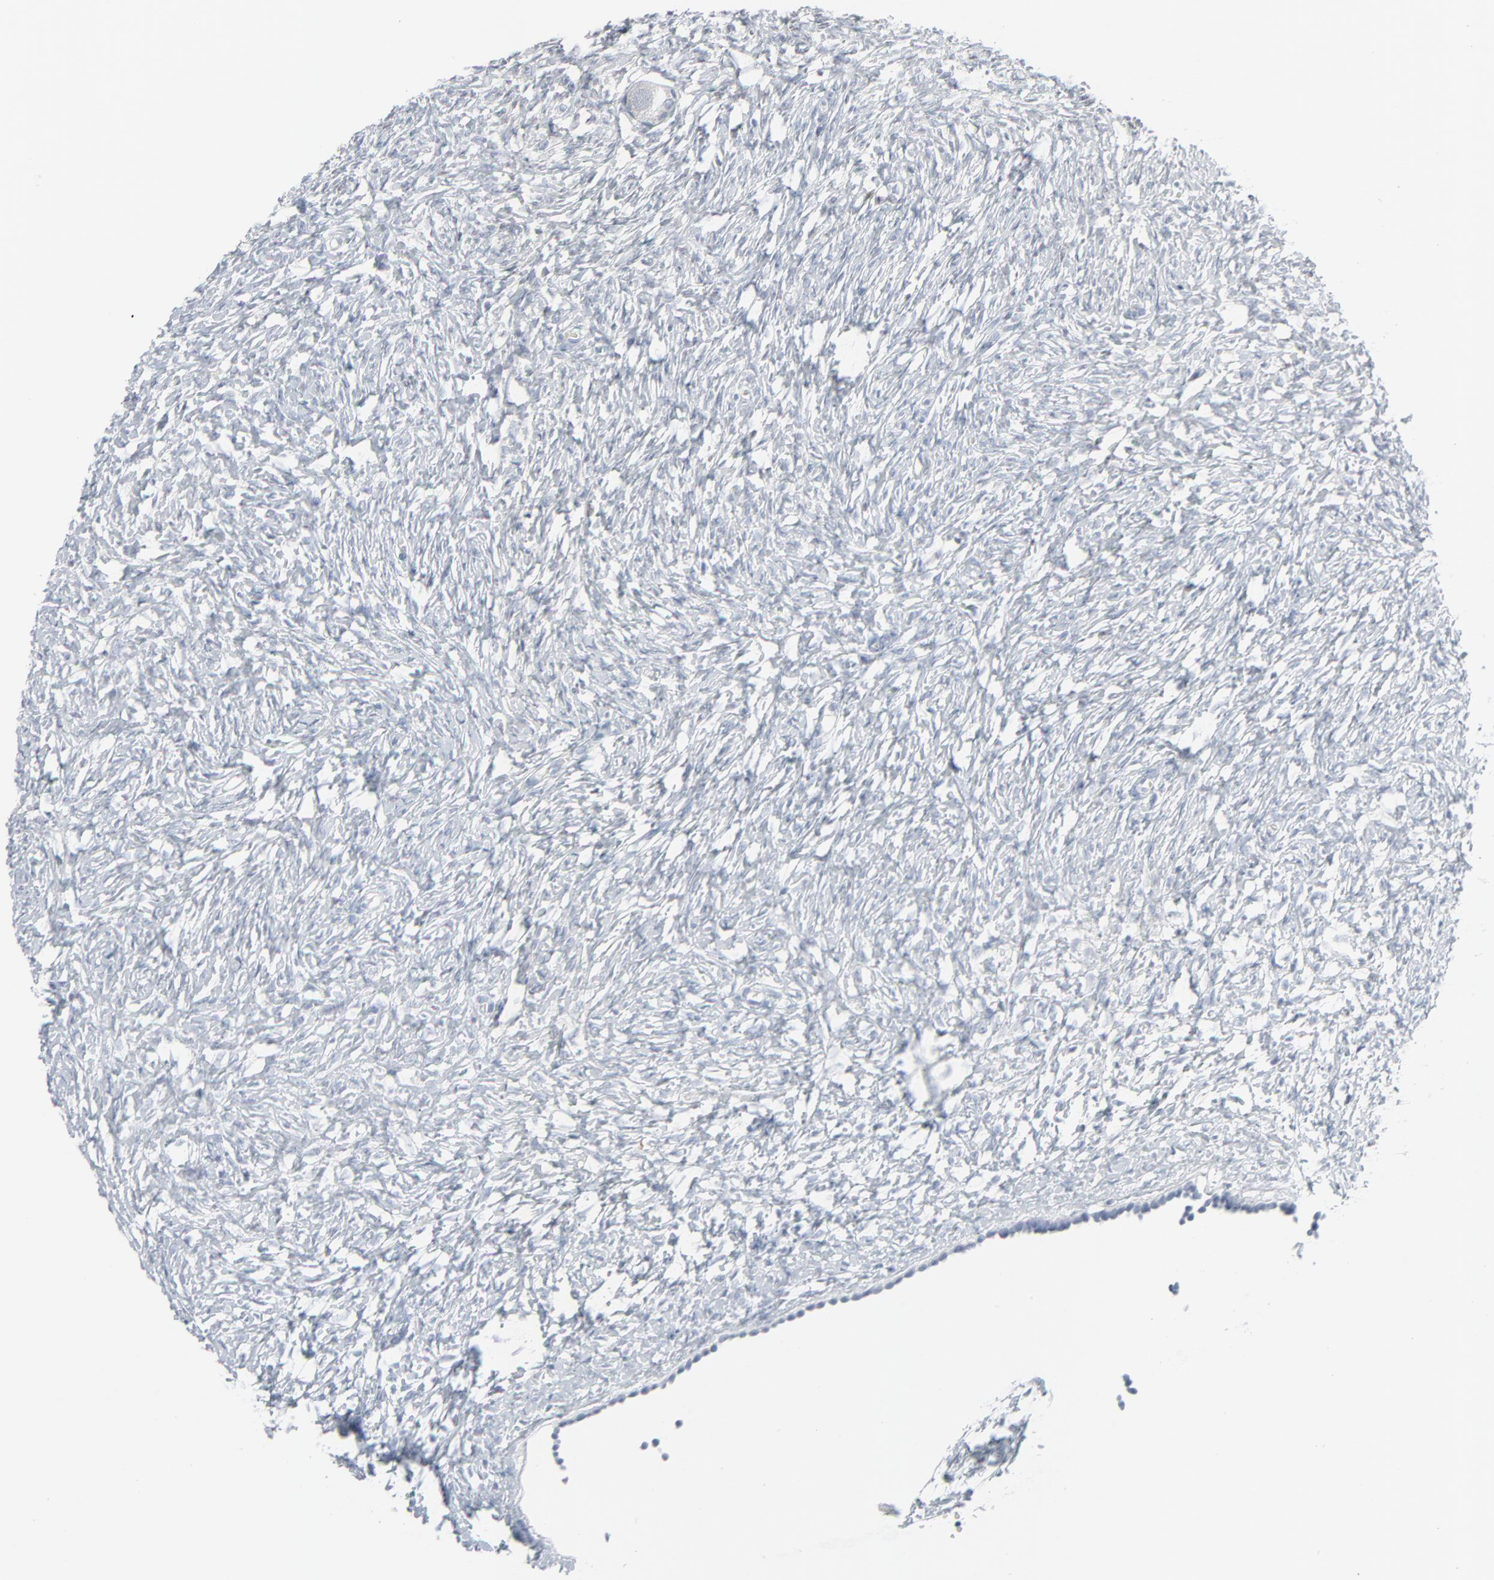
{"staining": {"intensity": "negative", "quantity": "none", "location": "none"}, "tissue": "ovary", "cell_type": "Follicle cells", "image_type": "normal", "snomed": [{"axis": "morphology", "description": "Normal tissue, NOS"}, {"axis": "topography", "description": "Ovary"}], "caption": "Ovary stained for a protein using immunohistochemistry demonstrates no positivity follicle cells.", "gene": "MITF", "patient": {"sex": "female", "age": 33}}